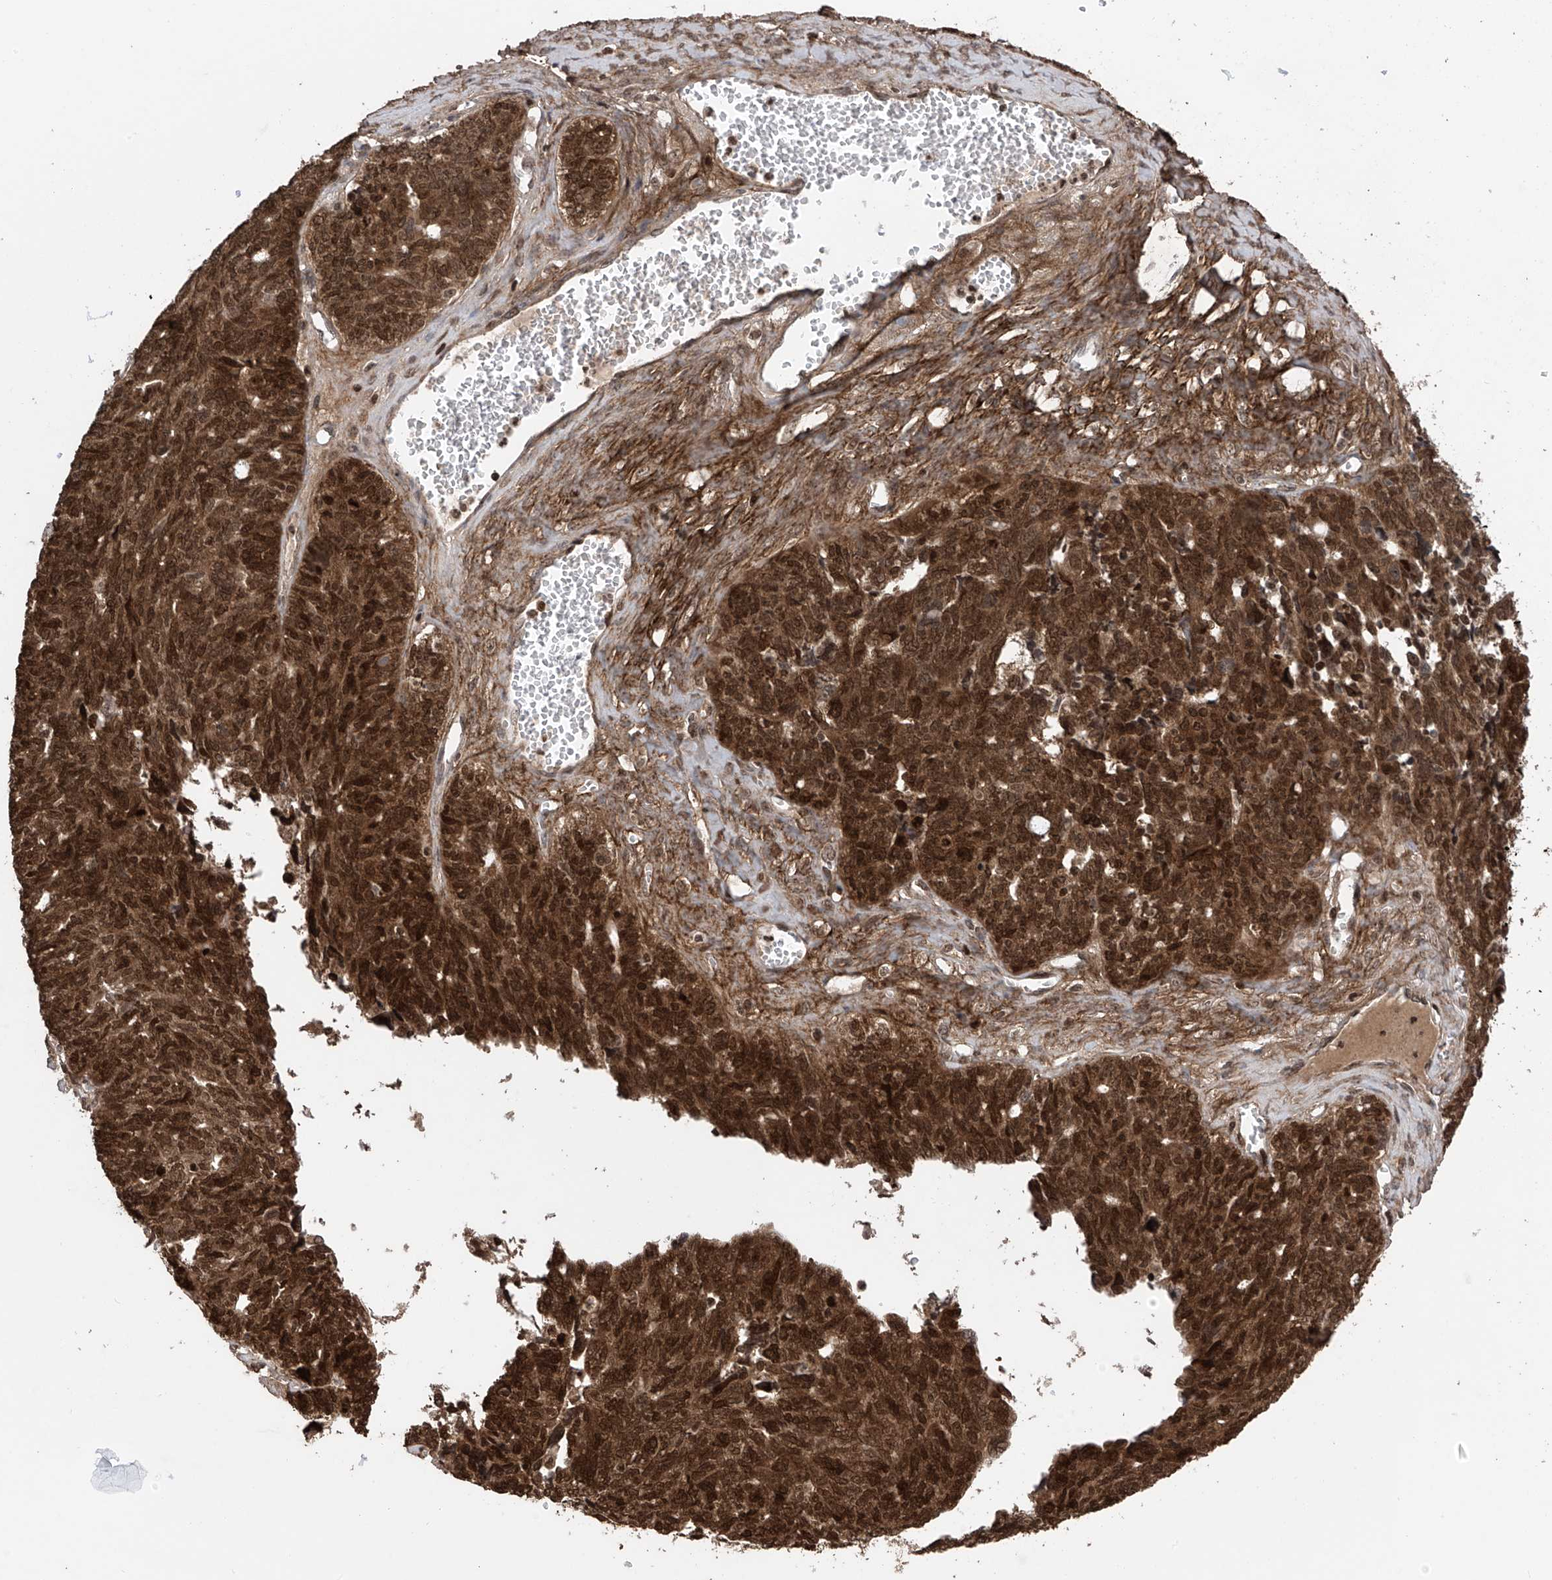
{"staining": {"intensity": "strong", "quantity": ">75%", "location": "cytoplasmic/membranous,nuclear"}, "tissue": "ovarian cancer", "cell_type": "Tumor cells", "image_type": "cancer", "snomed": [{"axis": "morphology", "description": "Cystadenocarcinoma, serous, NOS"}, {"axis": "topography", "description": "Ovary"}], "caption": "IHC of serous cystadenocarcinoma (ovarian) exhibits high levels of strong cytoplasmic/membranous and nuclear expression in about >75% of tumor cells.", "gene": "DNAJC9", "patient": {"sex": "female", "age": 79}}